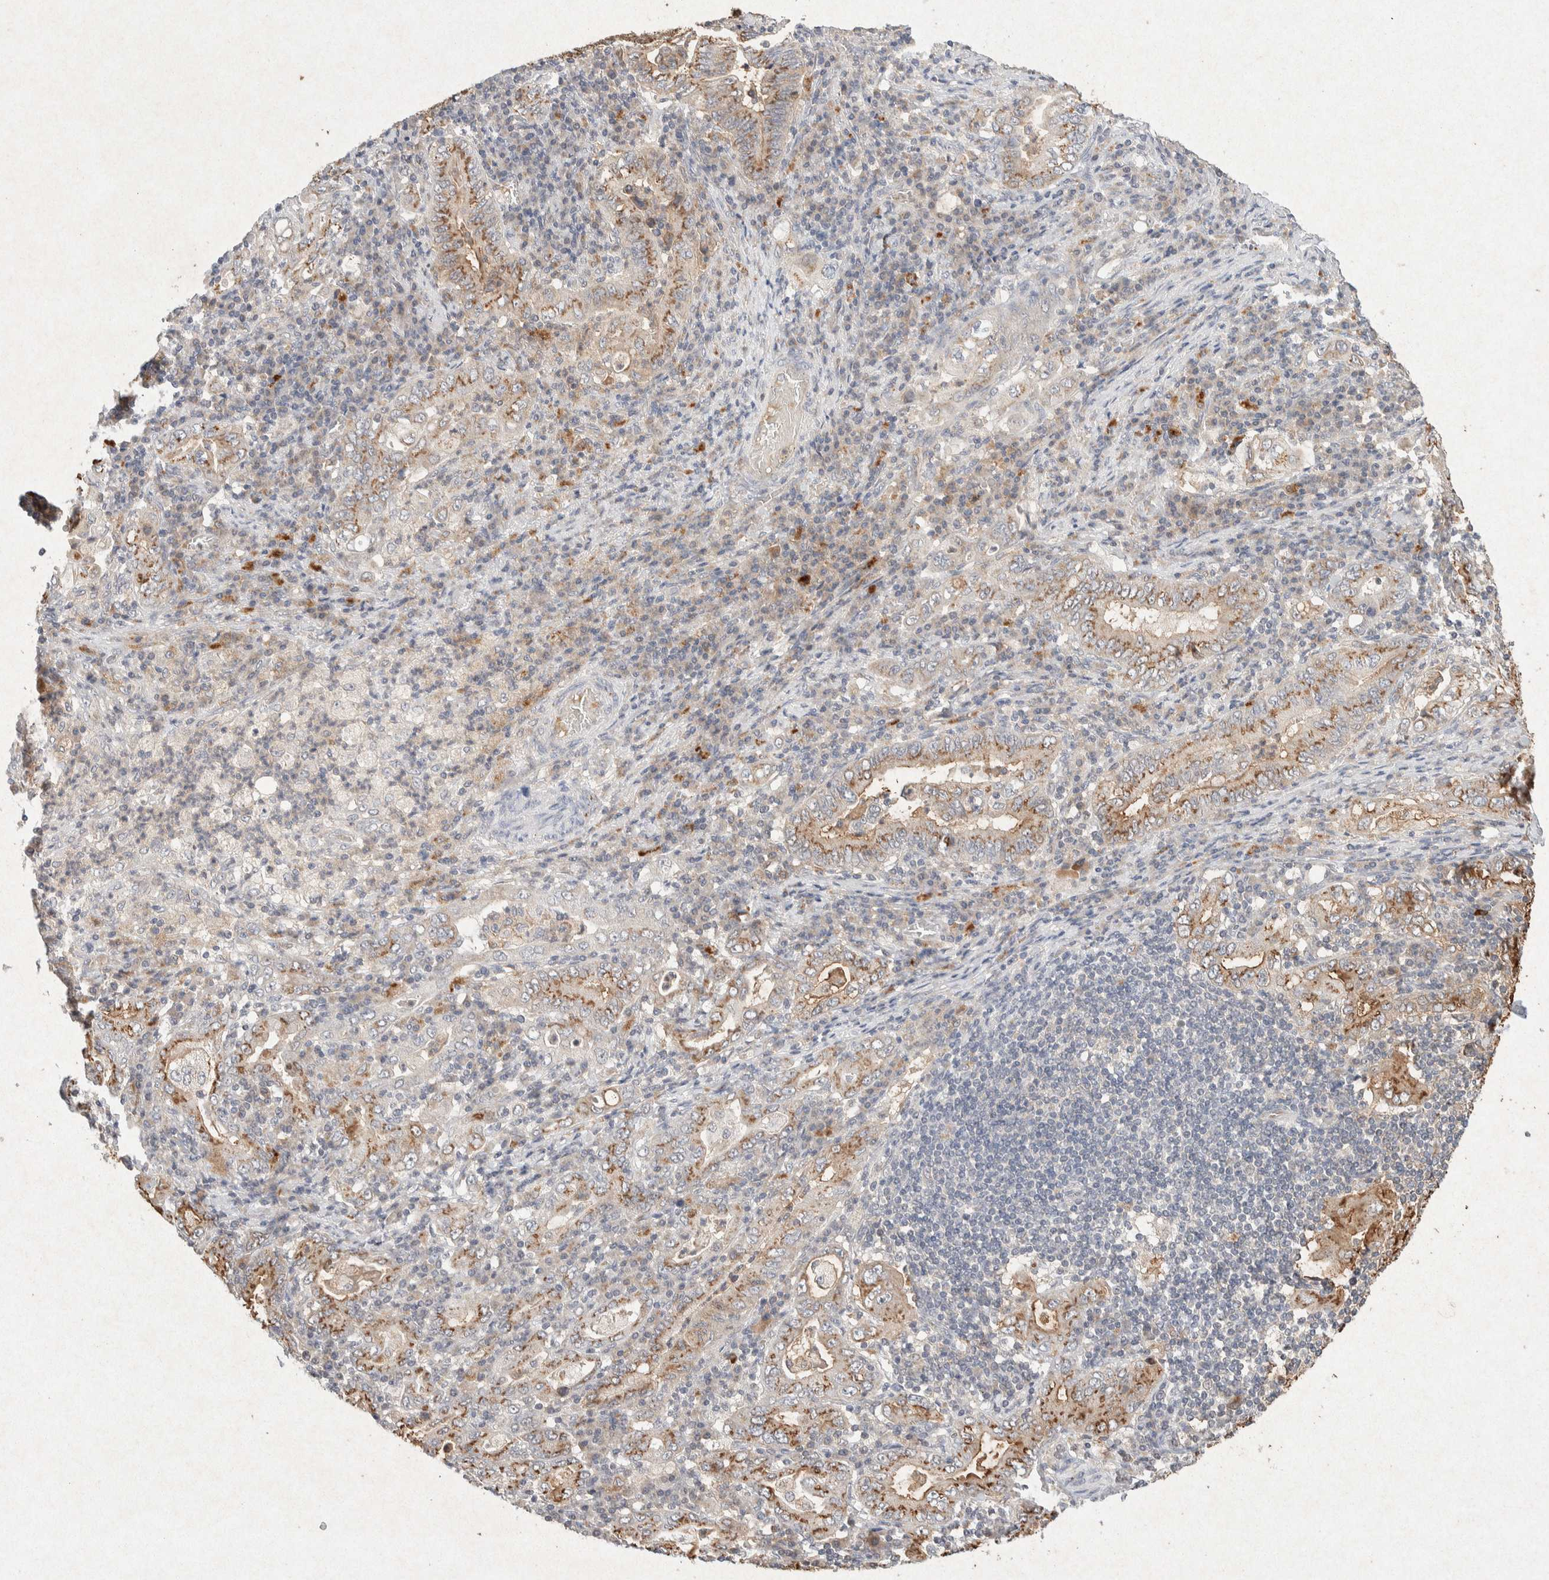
{"staining": {"intensity": "moderate", "quantity": ">75%", "location": "cytoplasmic/membranous"}, "tissue": "stomach cancer", "cell_type": "Tumor cells", "image_type": "cancer", "snomed": [{"axis": "morphology", "description": "Normal tissue, NOS"}, {"axis": "morphology", "description": "Adenocarcinoma, NOS"}, {"axis": "topography", "description": "Esophagus"}, {"axis": "topography", "description": "Stomach, upper"}, {"axis": "topography", "description": "Peripheral nerve tissue"}], "caption": "Immunohistochemical staining of stomach cancer (adenocarcinoma) displays medium levels of moderate cytoplasmic/membranous protein positivity in about >75% of tumor cells. The staining is performed using DAB (3,3'-diaminobenzidine) brown chromogen to label protein expression. The nuclei are counter-stained blue using hematoxylin.", "gene": "GNAI1", "patient": {"sex": "male", "age": 62}}